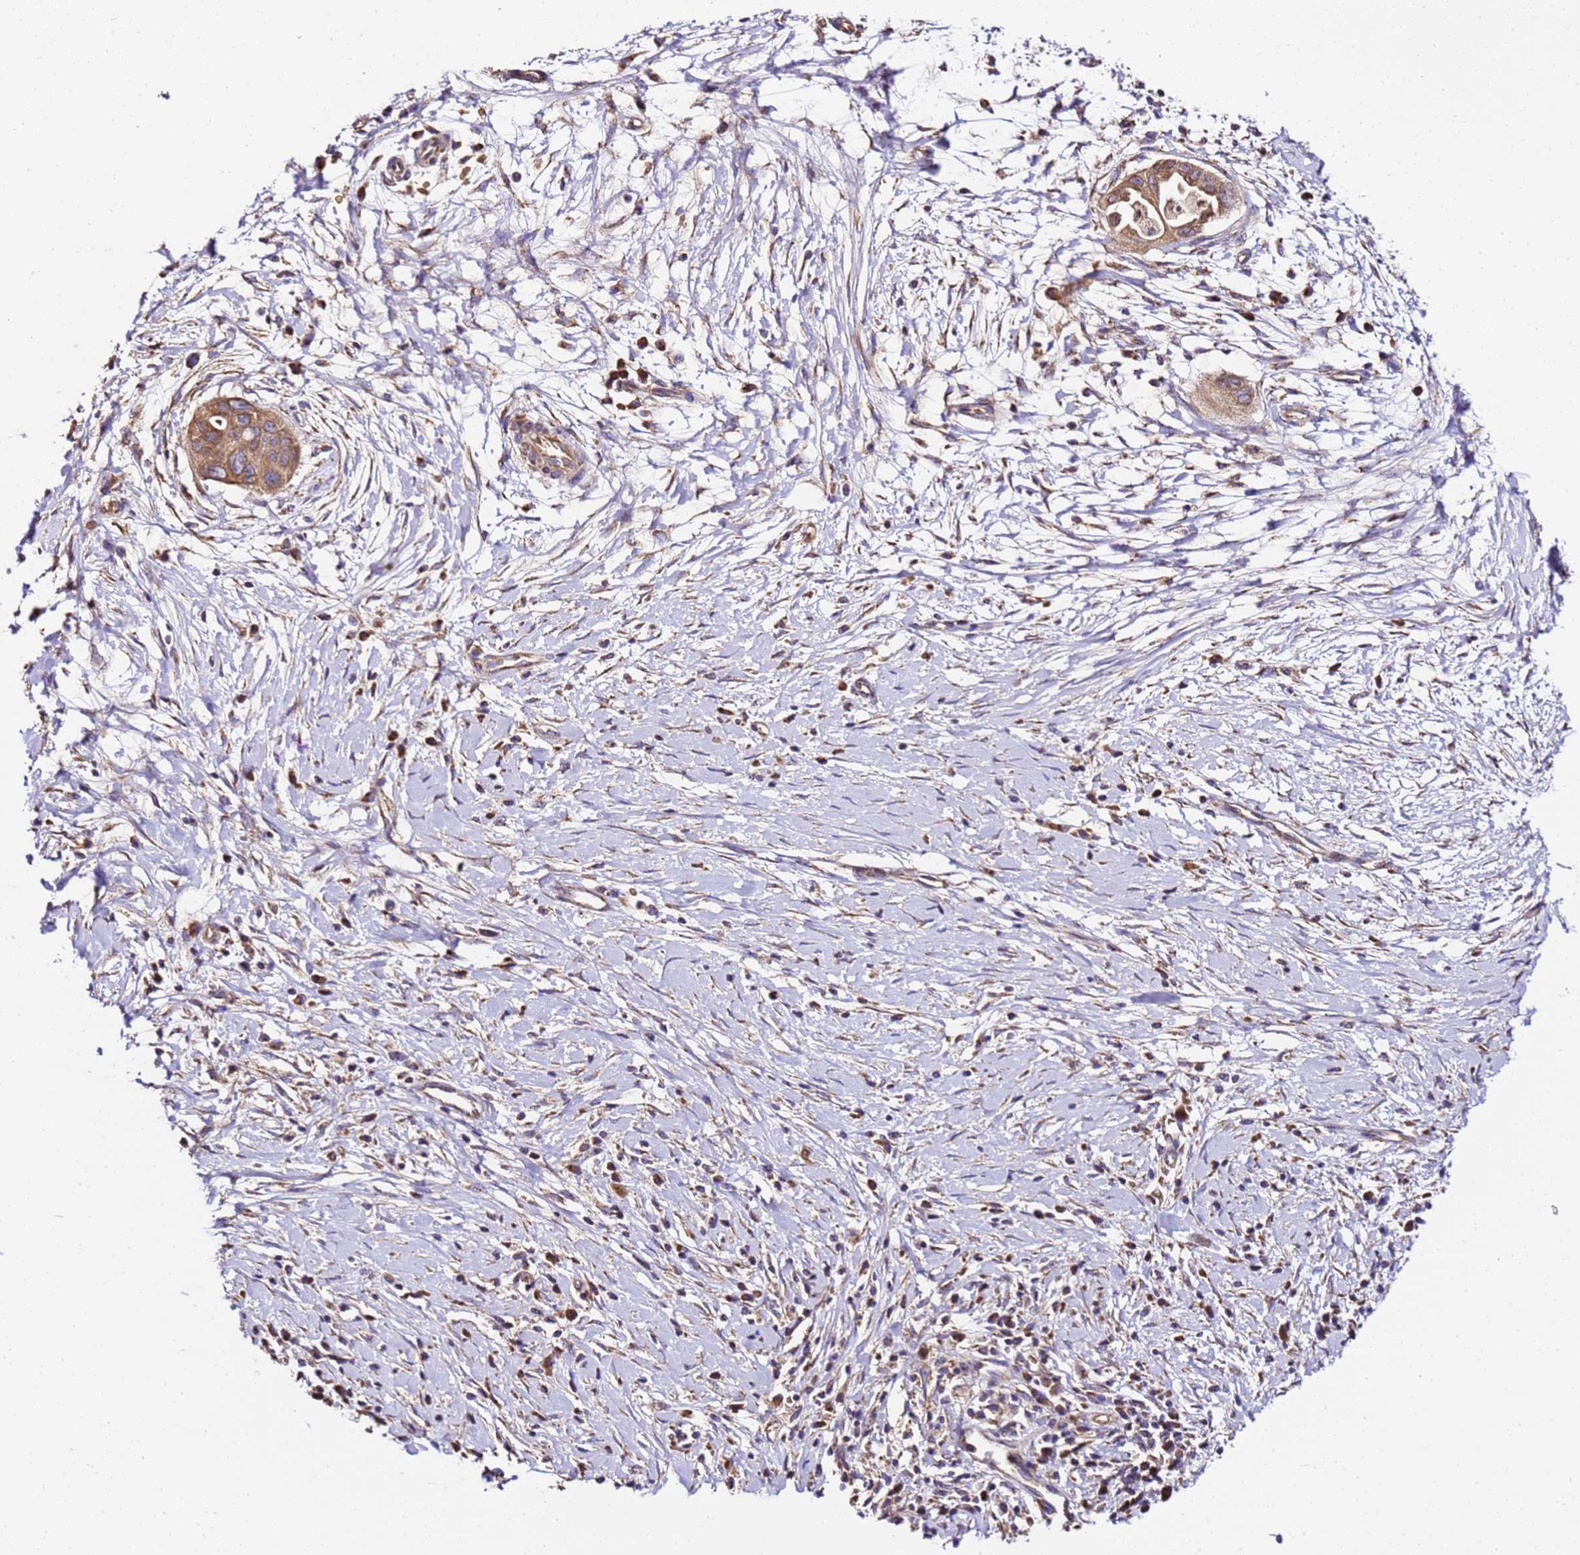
{"staining": {"intensity": "moderate", "quantity": ">75%", "location": "cytoplasmic/membranous"}, "tissue": "pancreatic cancer", "cell_type": "Tumor cells", "image_type": "cancer", "snomed": [{"axis": "morphology", "description": "Adenocarcinoma, NOS"}, {"axis": "topography", "description": "Pancreas"}], "caption": "Immunohistochemistry micrograph of adenocarcinoma (pancreatic) stained for a protein (brown), which shows medium levels of moderate cytoplasmic/membranous expression in about >75% of tumor cells.", "gene": "LRRIQ1", "patient": {"sex": "male", "age": 68}}